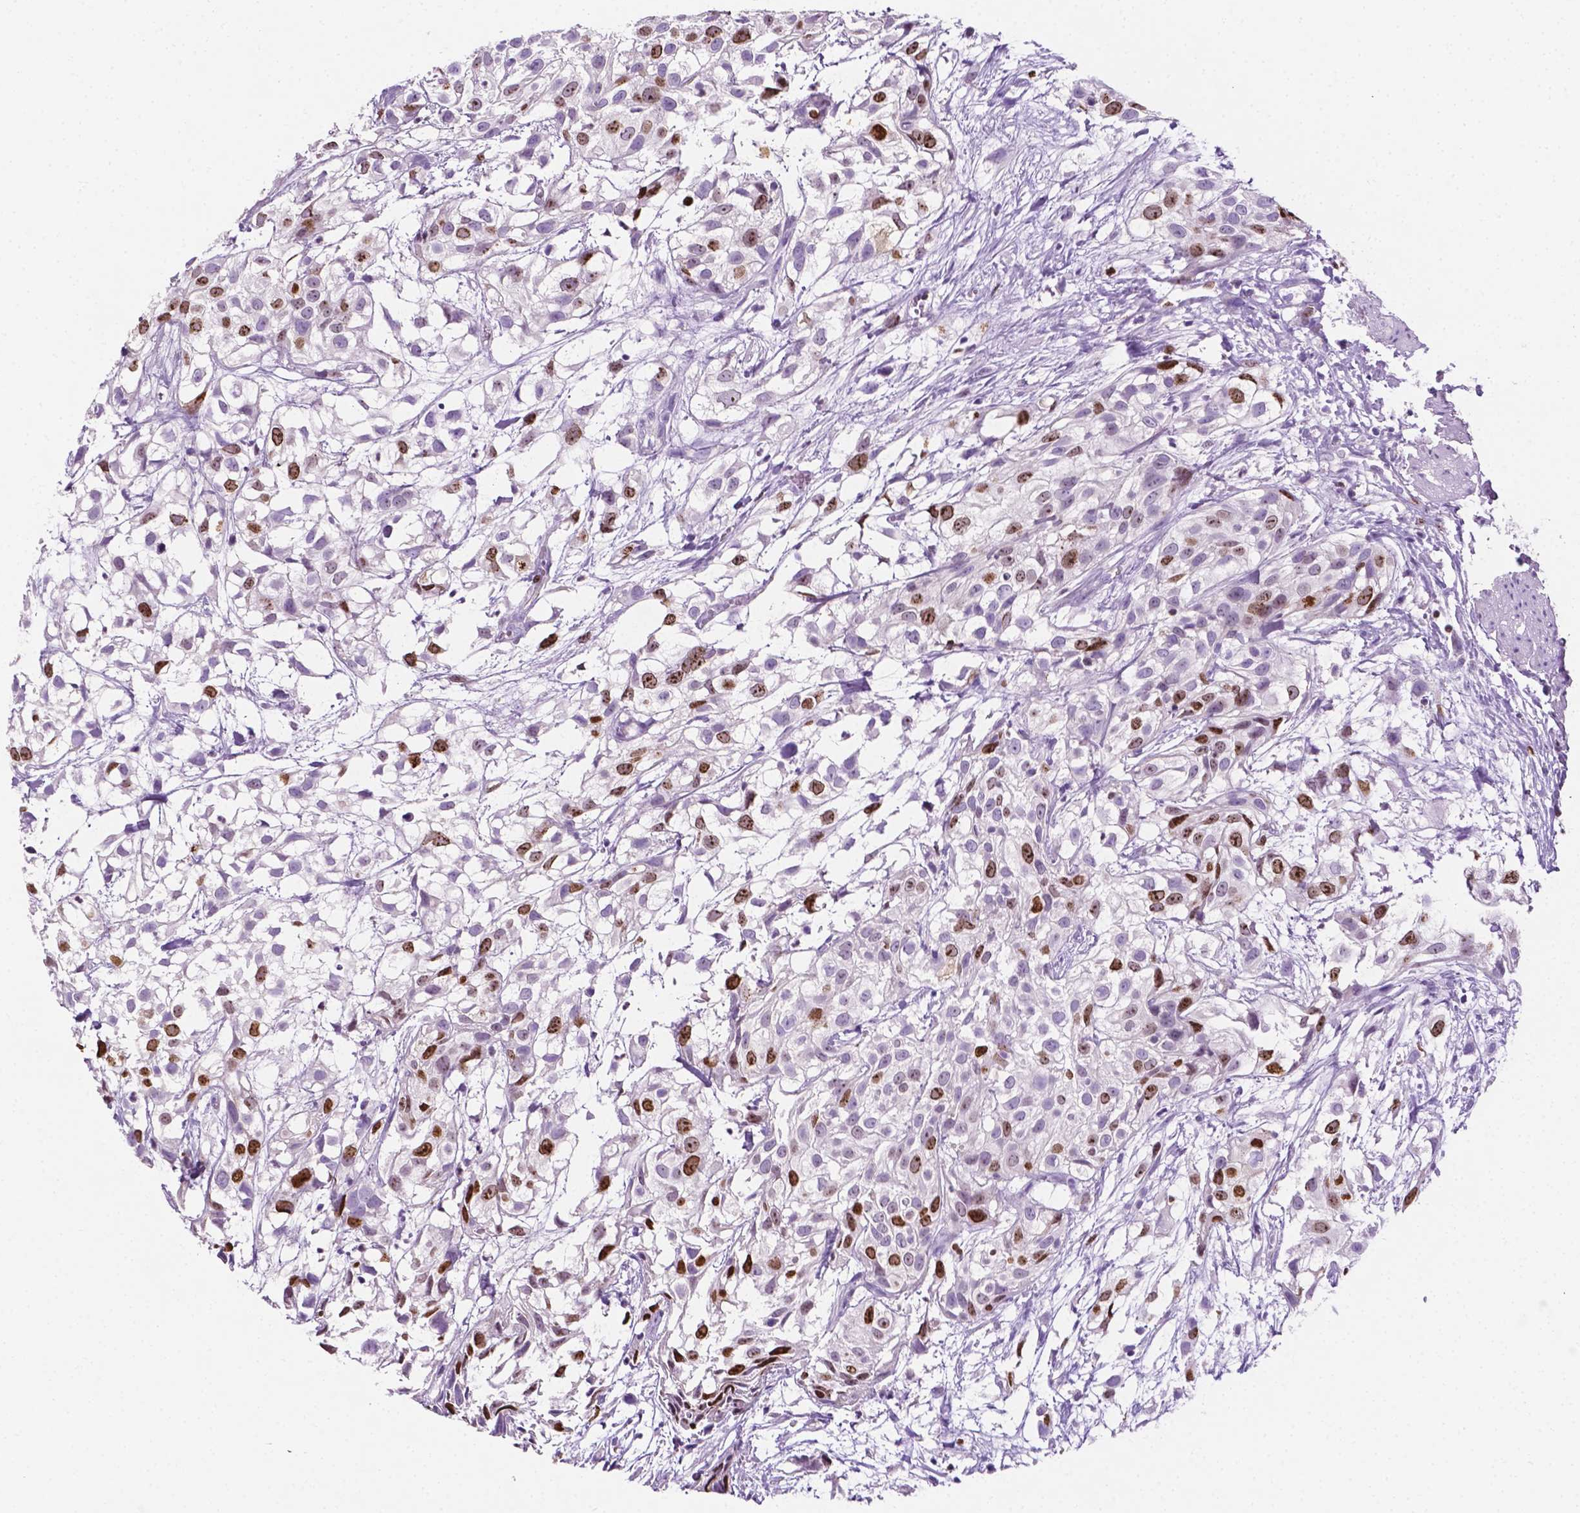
{"staining": {"intensity": "moderate", "quantity": "25%-75%", "location": "nuclear"}, "tissue": "urothelial cancer", "cell_type": "Tumor cells", "image_type": "cancer", "snomed": [{"axis": "morphology", "description": "Urothelial carcinoma, High grade"}, {"axis": "topography", "description": "Urinary bladder"}], "caption": "This histopathology image demonstrates IHC staining of urothelial cancer, with medium moderate nuclear expression in approximately 25%-75% of tumor cells.", "gene": "SIAH2", "patient": {"sex": "male", "age": 56}}